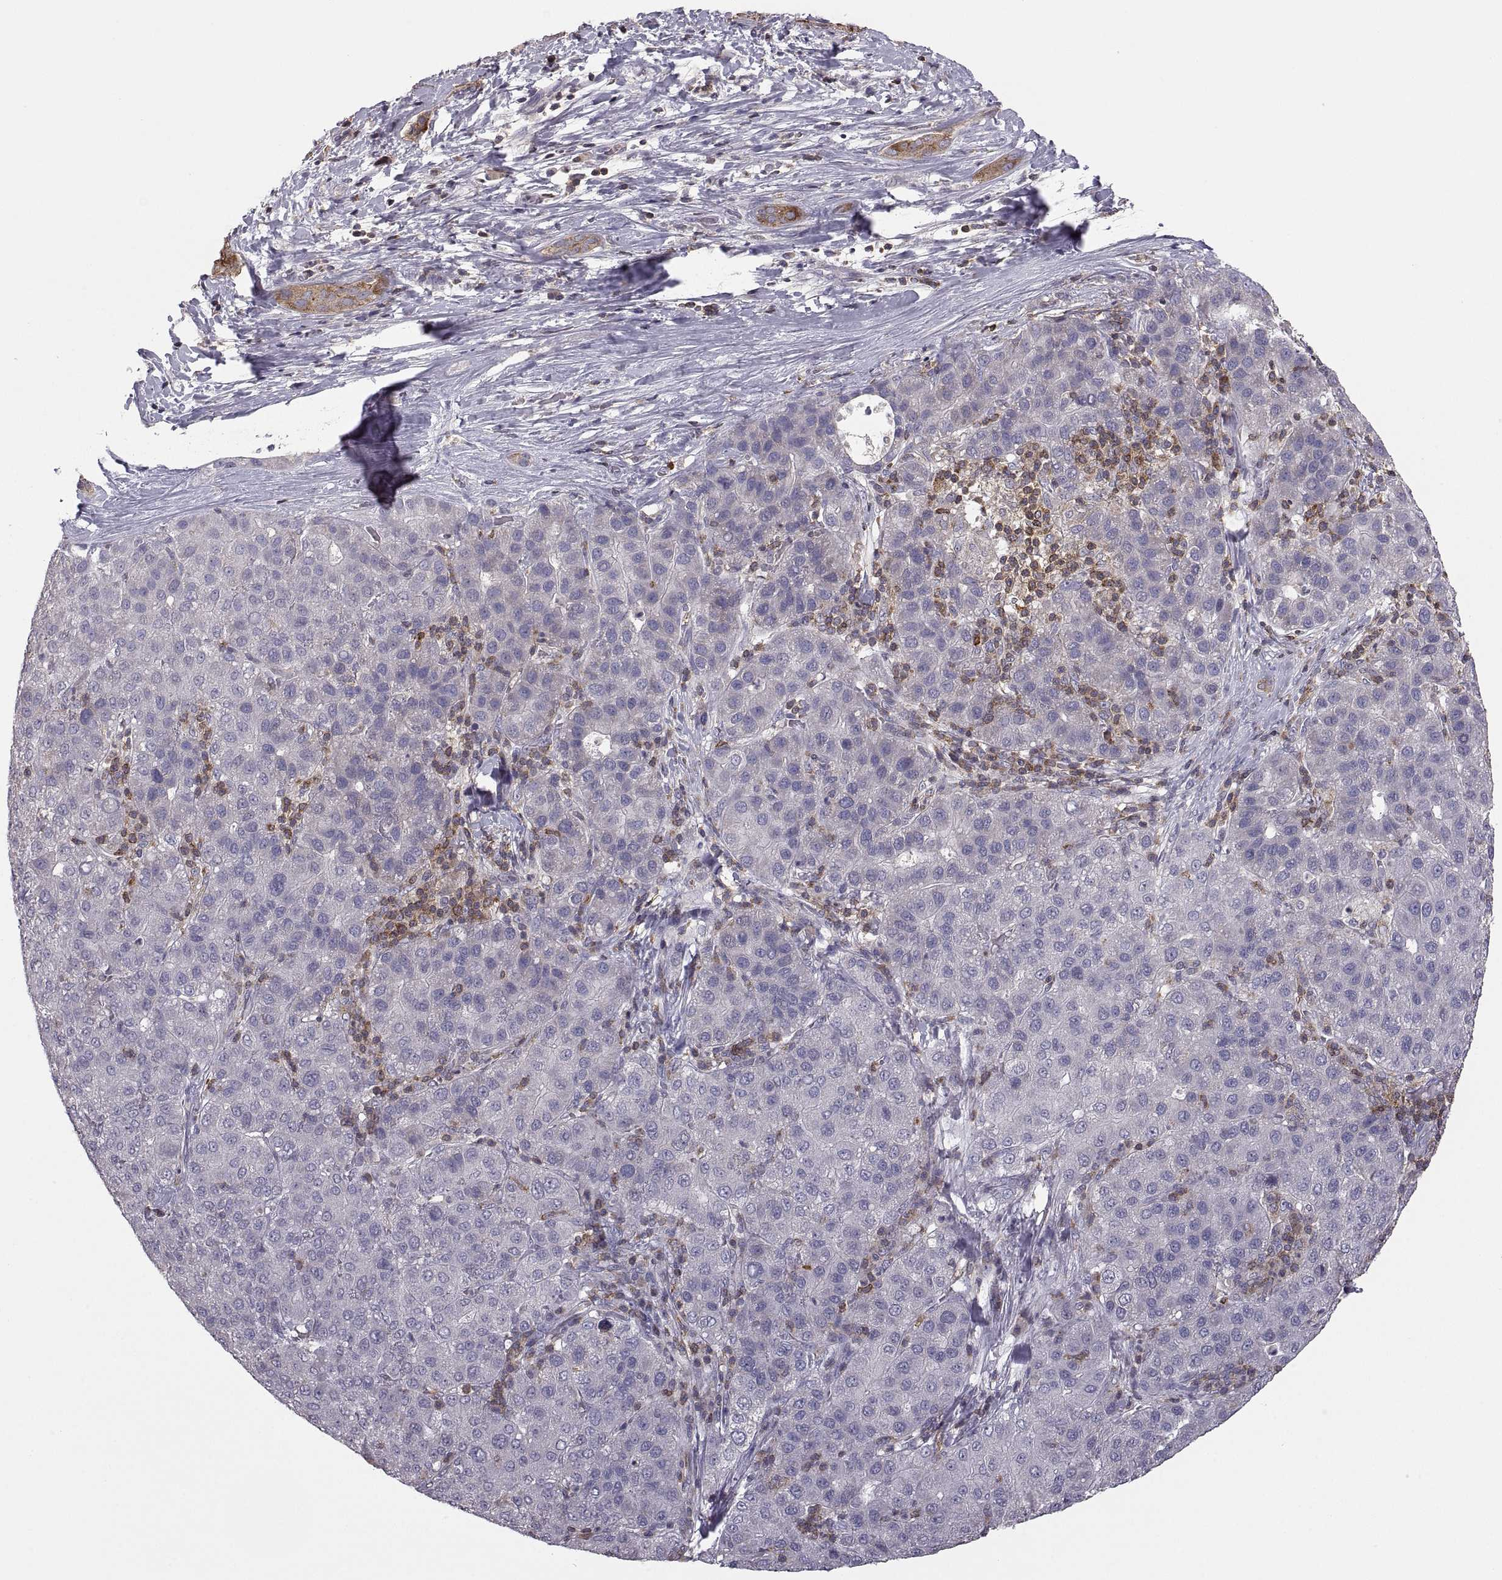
{"staining": {"intensity": "negative", "quantity": "none", "location": "none"}, "tissue": "liver cancer", "cell_type": "Tumor cells", "image_type": "cancer", "snomed": [{"axis": "morphology", "description": "Carcinoma, Hepatocellular, NOS"}, {"axis": "topography", "description": "Liver"}], "caption": "This image is of liver hepatocellular carcinoma stained with immunohistochemistry (IHC) to label a protein in brown with the nuclei are counter-stained blue. There is no positivity in tumor cells. (DAB (3,3'-diaminobenzidine) immunohistochemistry (IHC), high magnification).", "gene": "EZR", "patient": {"sex": "male", "age": 65}}